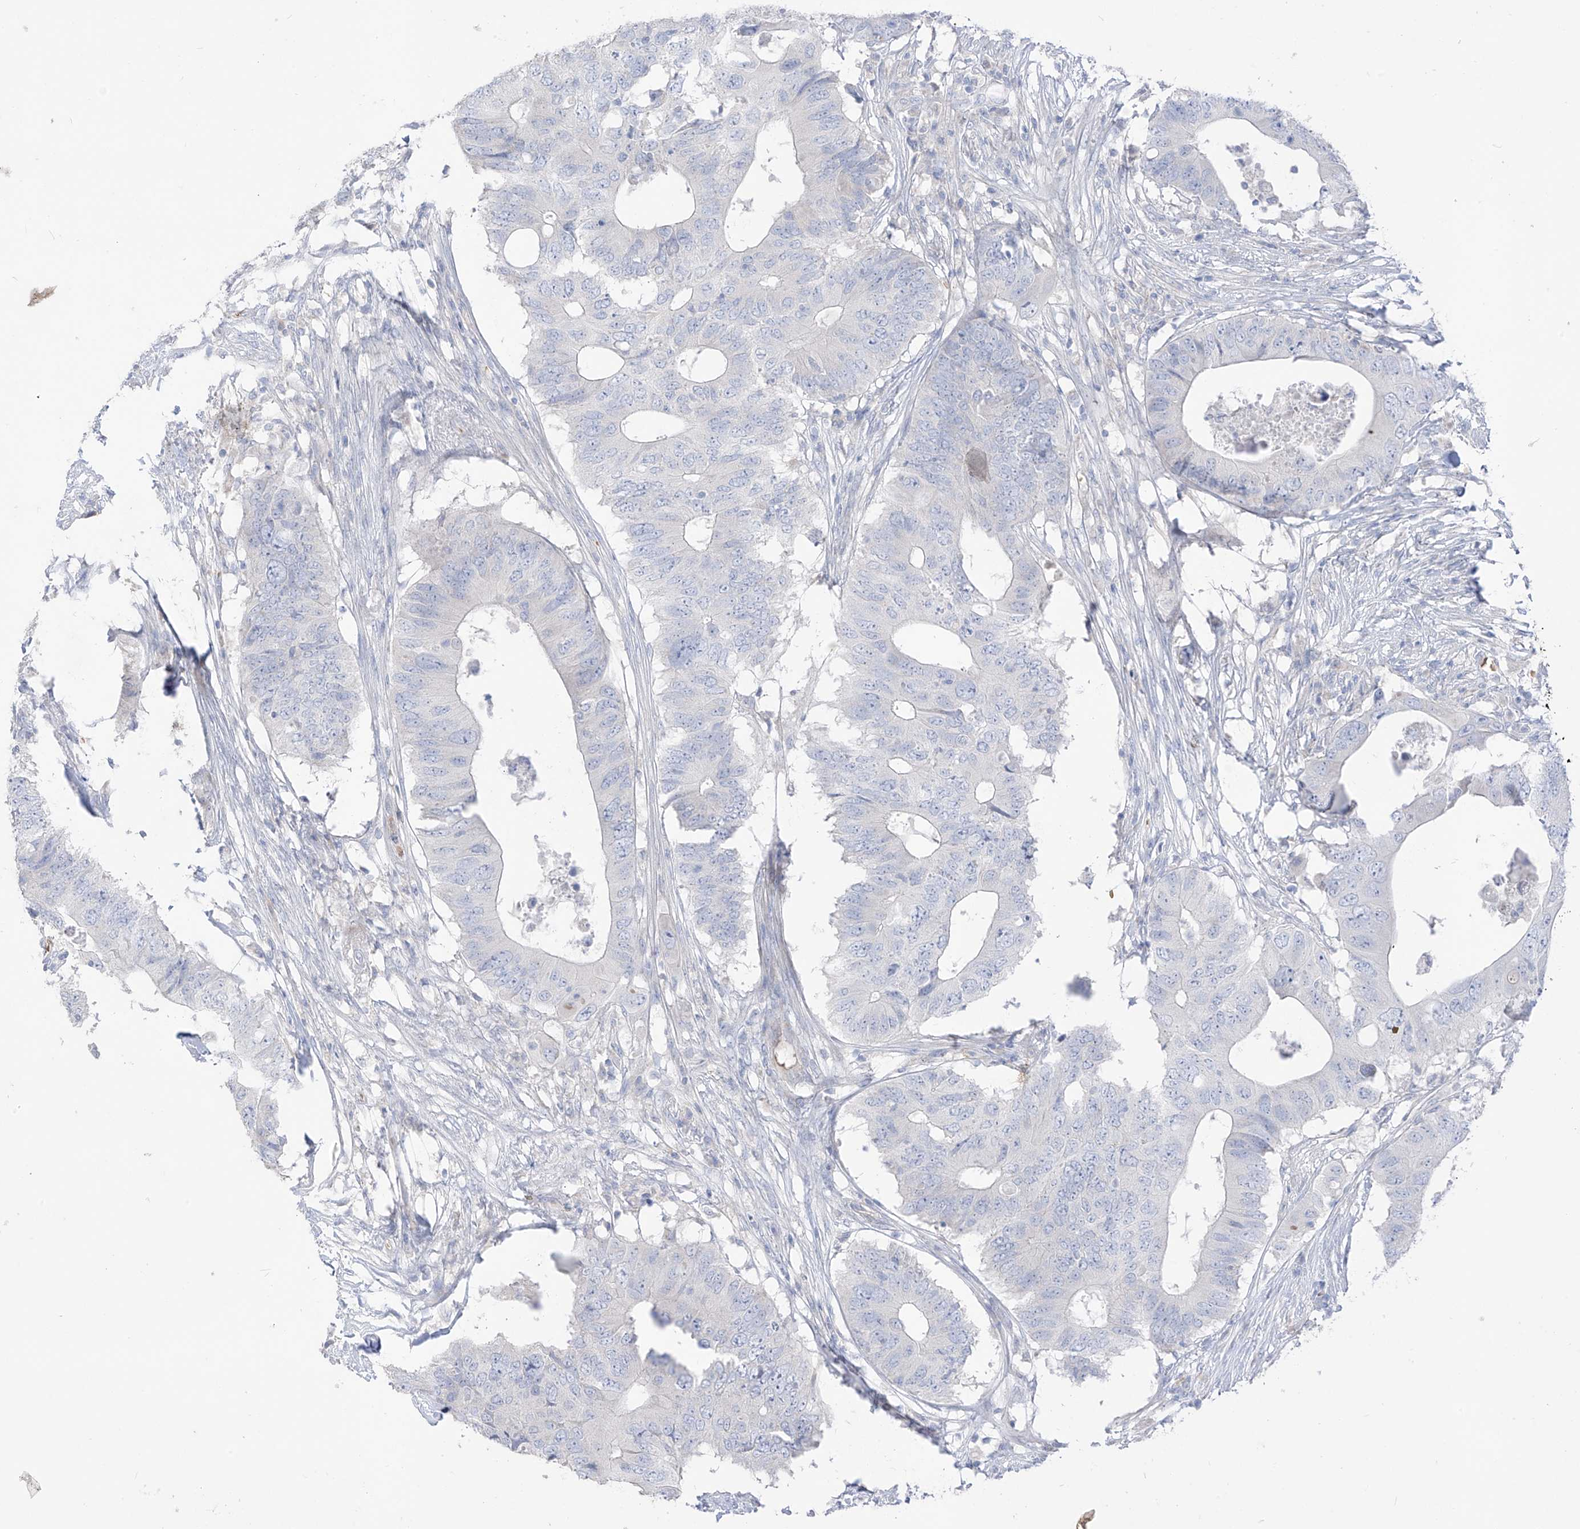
{"staining": {"intensity": "negative", "quantity": "none", "location": "none"}, "tissue": "colorectal cancer", "cell_type": "Tumor cells", "image_type": "cancer", "snomed": [{"axis": "morphology", "description": "Adenocarcinoma, NOS"}, {"axis": "topography", "description": "Colon"}], "caption": "High power microscopy micrograph of an immunohistochemistry (IHC) histopathology image of colorectal adenocarcinoma, revealing no significant staining in tumor cells.", "gene": "ASPRV1", "patient": {"sex": "male", "age": 71}}